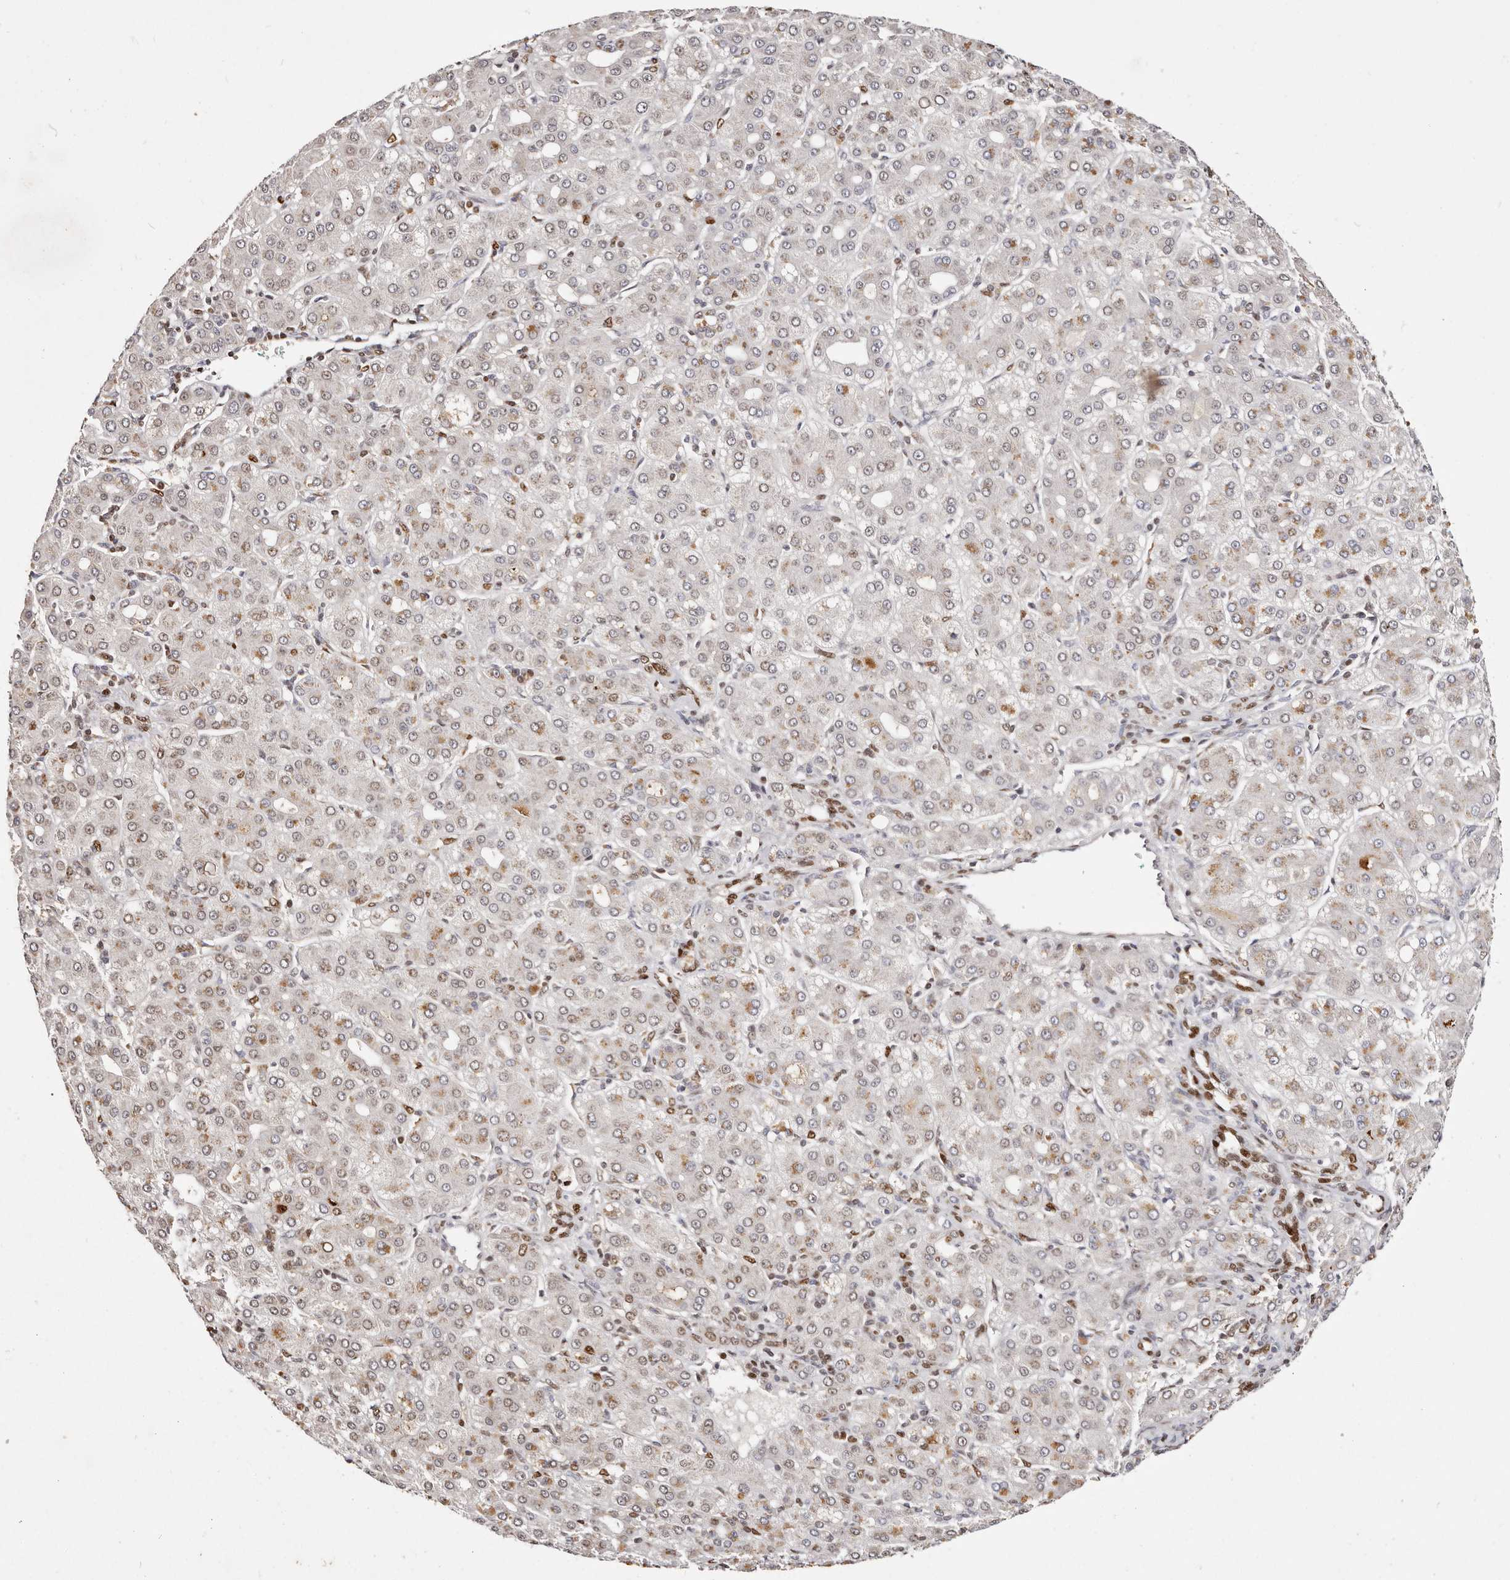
{"staining": {"intensity": "weak", "quantity": "<25%", "location": "nuclear"}, "tissue": "liver cancer", "cell_type": "Tumor cells", "image_type": "cancer", "snomed": [{"axis": "morphology", "description": "Carcinoma, Hepatocellular, NOS"}, {"axis": "topography", "description": "Liver"}], "caption": "A histopathology image of human hepatocellular carcinoma (liver) is negative for staining in tumor cells.", "gene": "IQGAP3", "patient": {"sex": "male", "age": 65}}